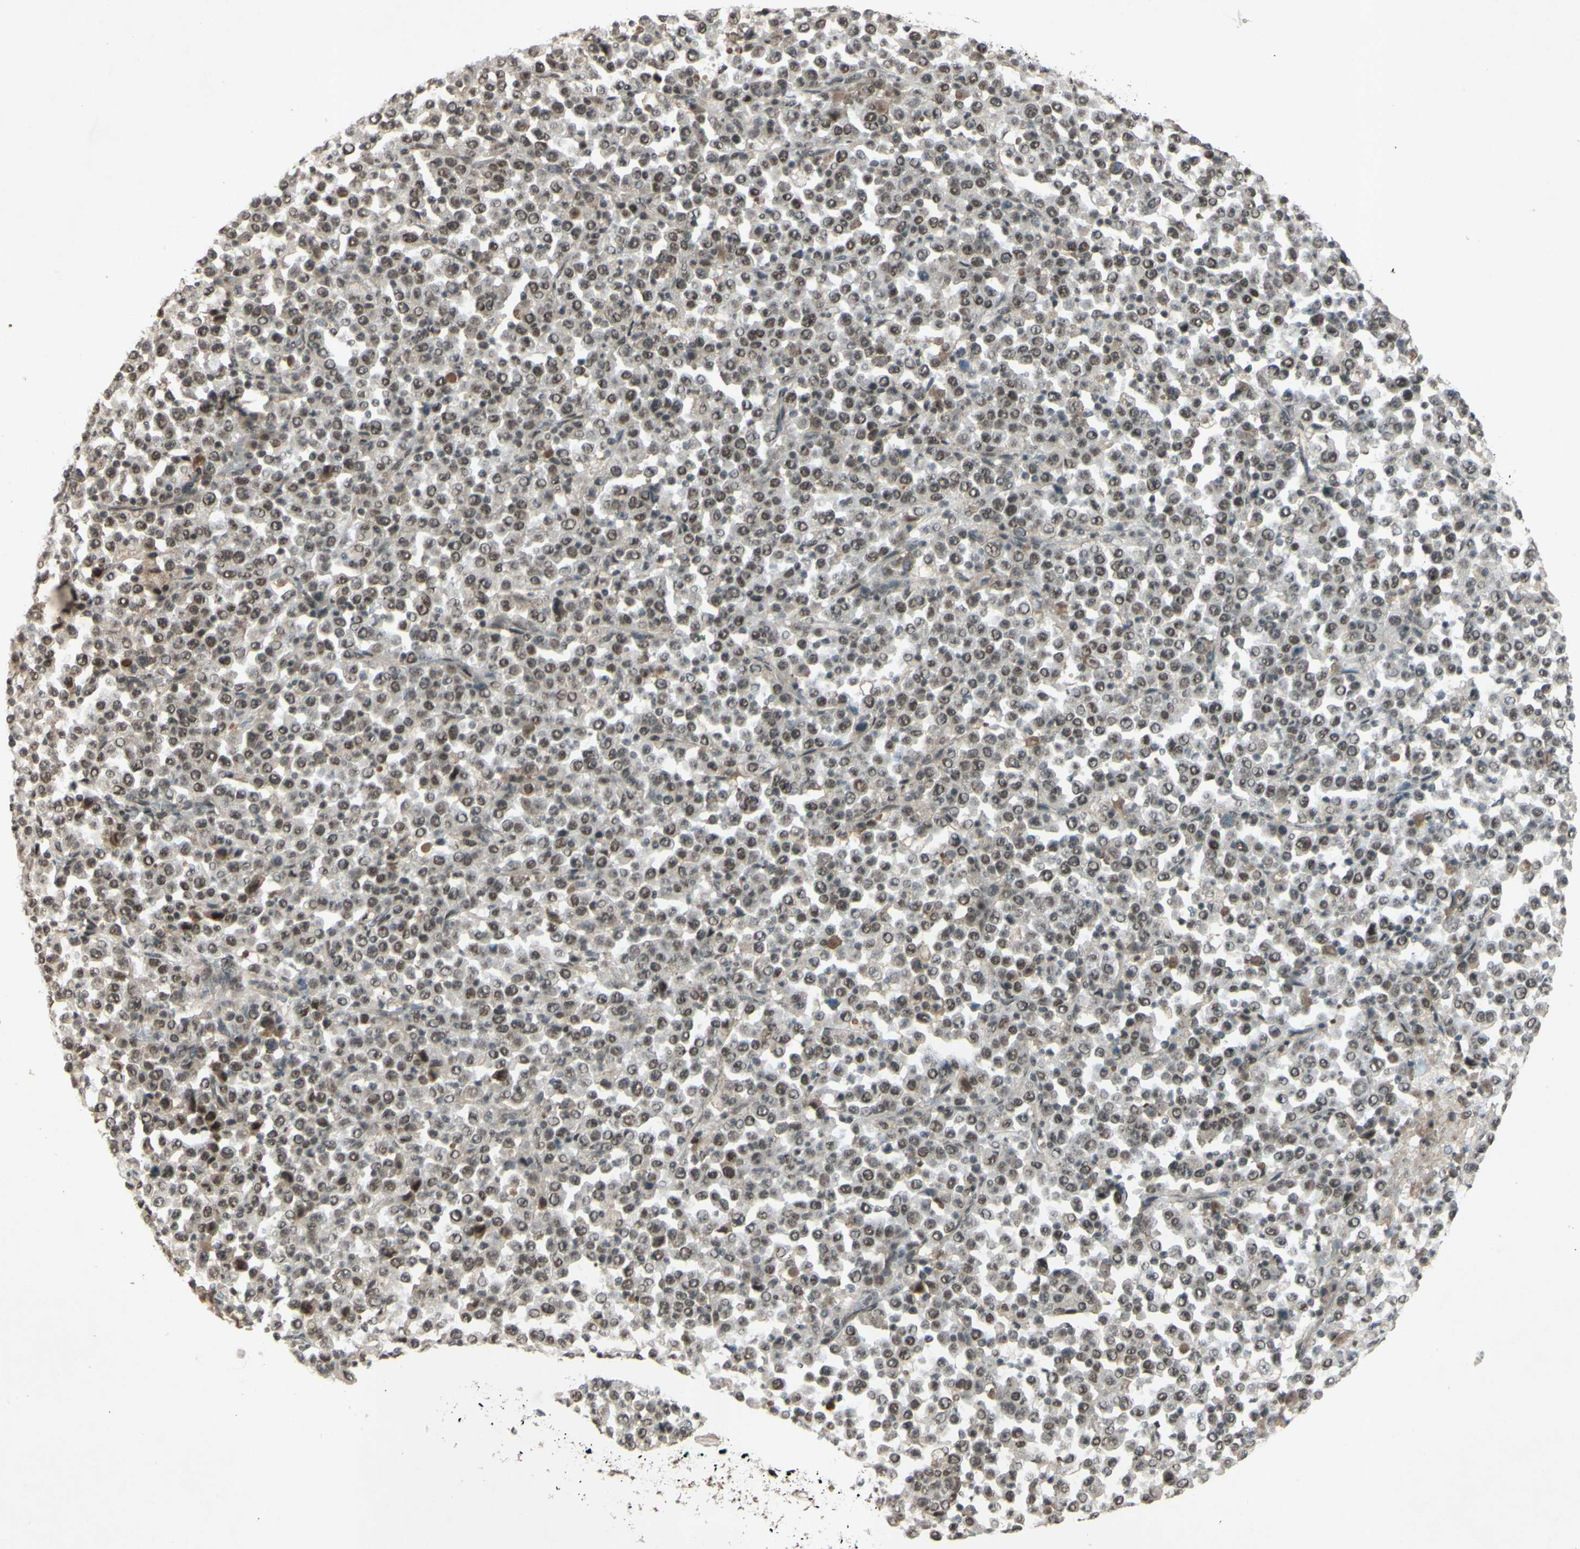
{"staining": {"intensity": "weak", "quantity": ">75%", "location": "nuclear"}, "tissue": "stomach cancer", "cell_type": "Tumor cells", "image_type": "cancer", "snomed": [{"axis": "morphology", "description": "Normal tissue, NOS"}, {"axis": "morphology", "description": "Adenocarcinoma, NOS"}, {"axis": "topography", "description": "Stomach, upper"}, {"axis": "topography", "description": "Stomach"}], "caption": "Adenocarcinoma (stomach) was stained to show a protein in brown. There is low levels of weak nuclear positivity in approximately >75% of tumor cells. The protein is stained brown, and the nuclei are stained in blue (DAB (3,3'-diaminobenzidine) IHC with brightfield microscopy, high magnification).", "gene": "SNW1", "patient": {"sex": "male", "age": 59}}